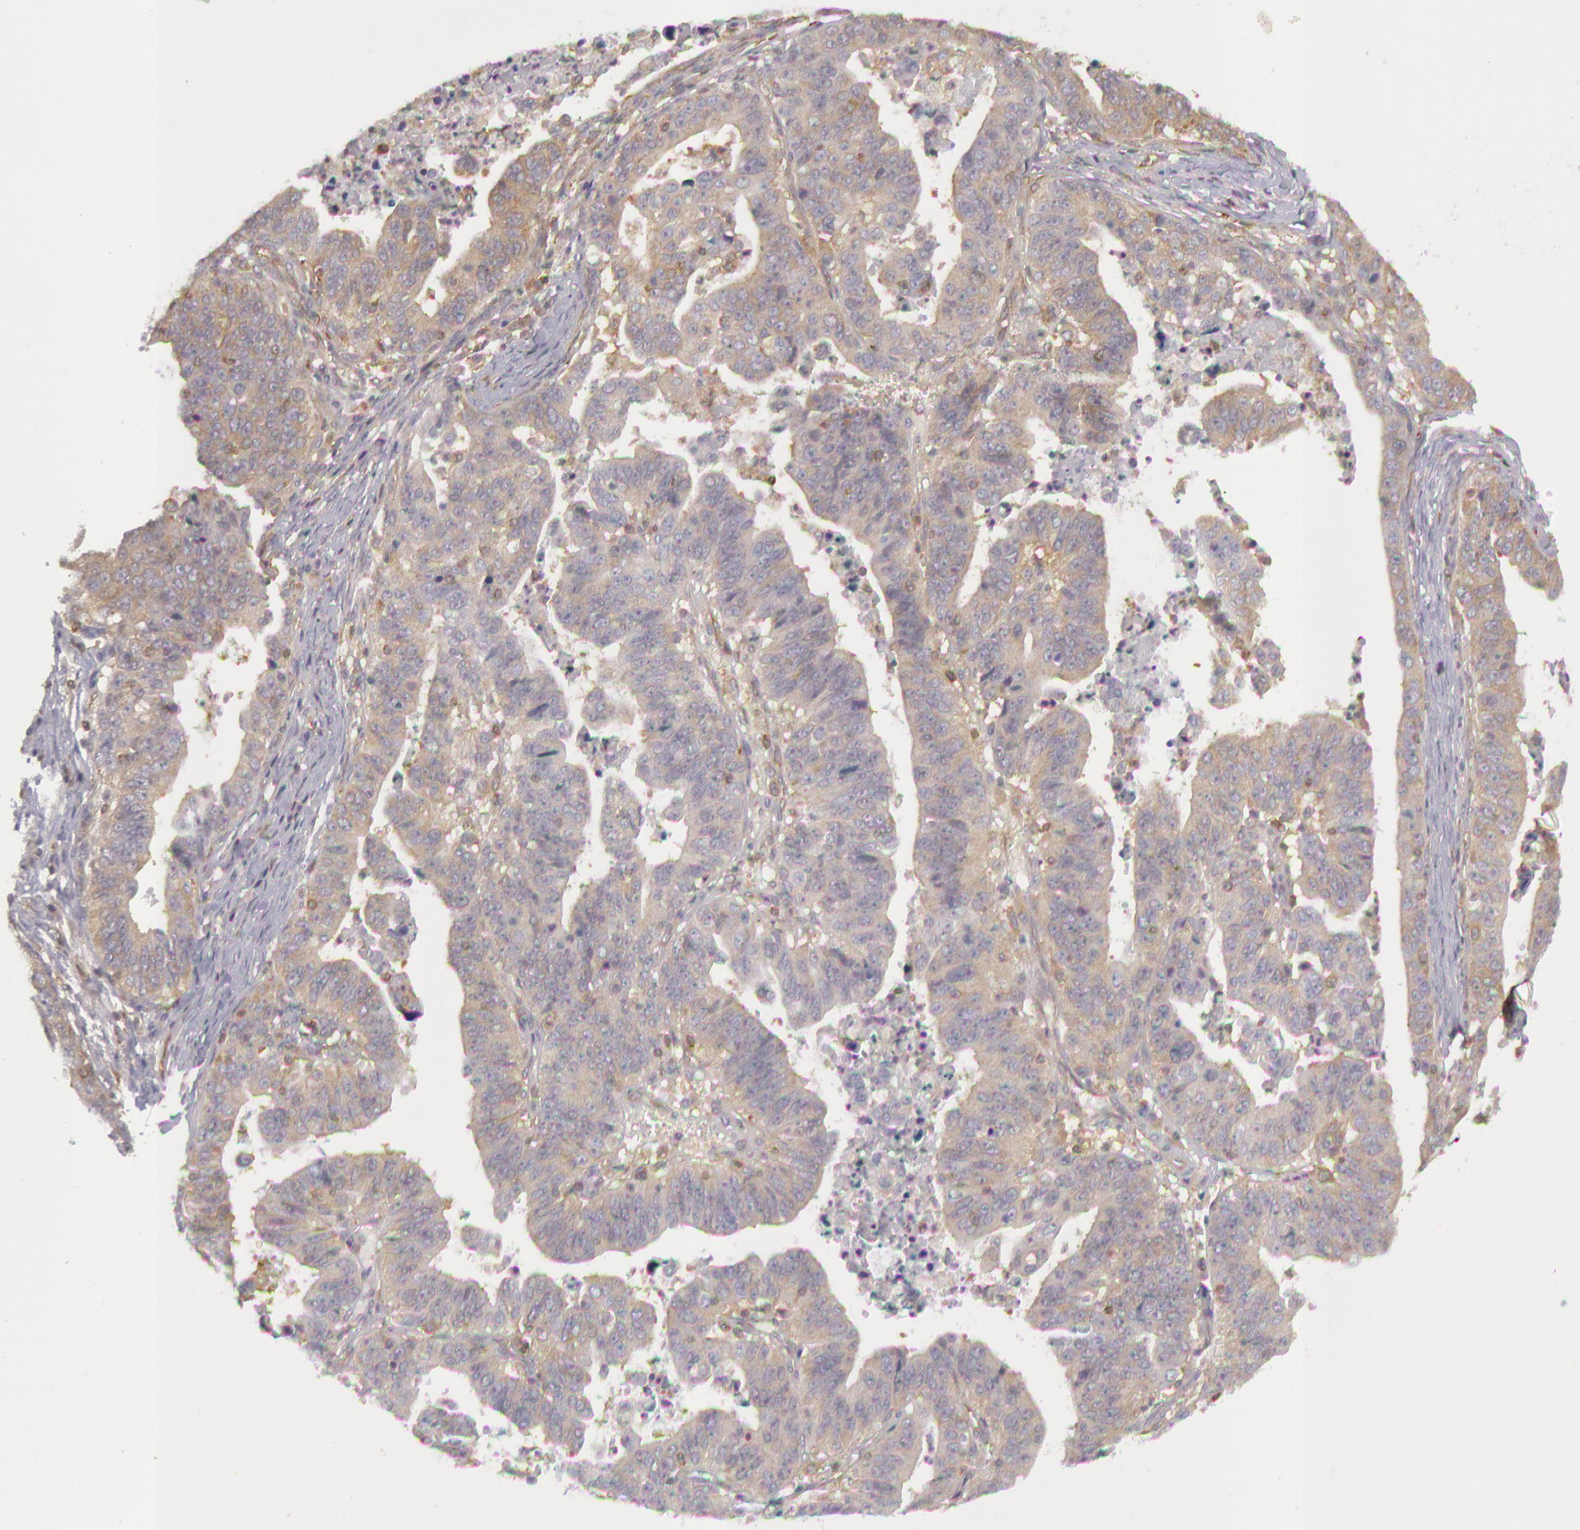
{"staining": {"intensity": "weak", "quantity": ">75%", "location": "cytoplasmic/membranous"}, "tissue": "stomach cancer", "cell_type": "Tumor cells", "image_type": "cancer", "snomed": [{"axis": "morphology", "description": "Adenocarcinoma, NOS"}, {"axis": "topography", "description": "Stomach, upper"}], "caption": "Immunohistochemistry of human stomach cancer (adenocarcinoma) demonstrates low levels of weak cytoplasmic/membranous expression in approximately >75% of tumor cells.", "gene": "IKBKB", "patient": {"sex": "female", "age": 50}}